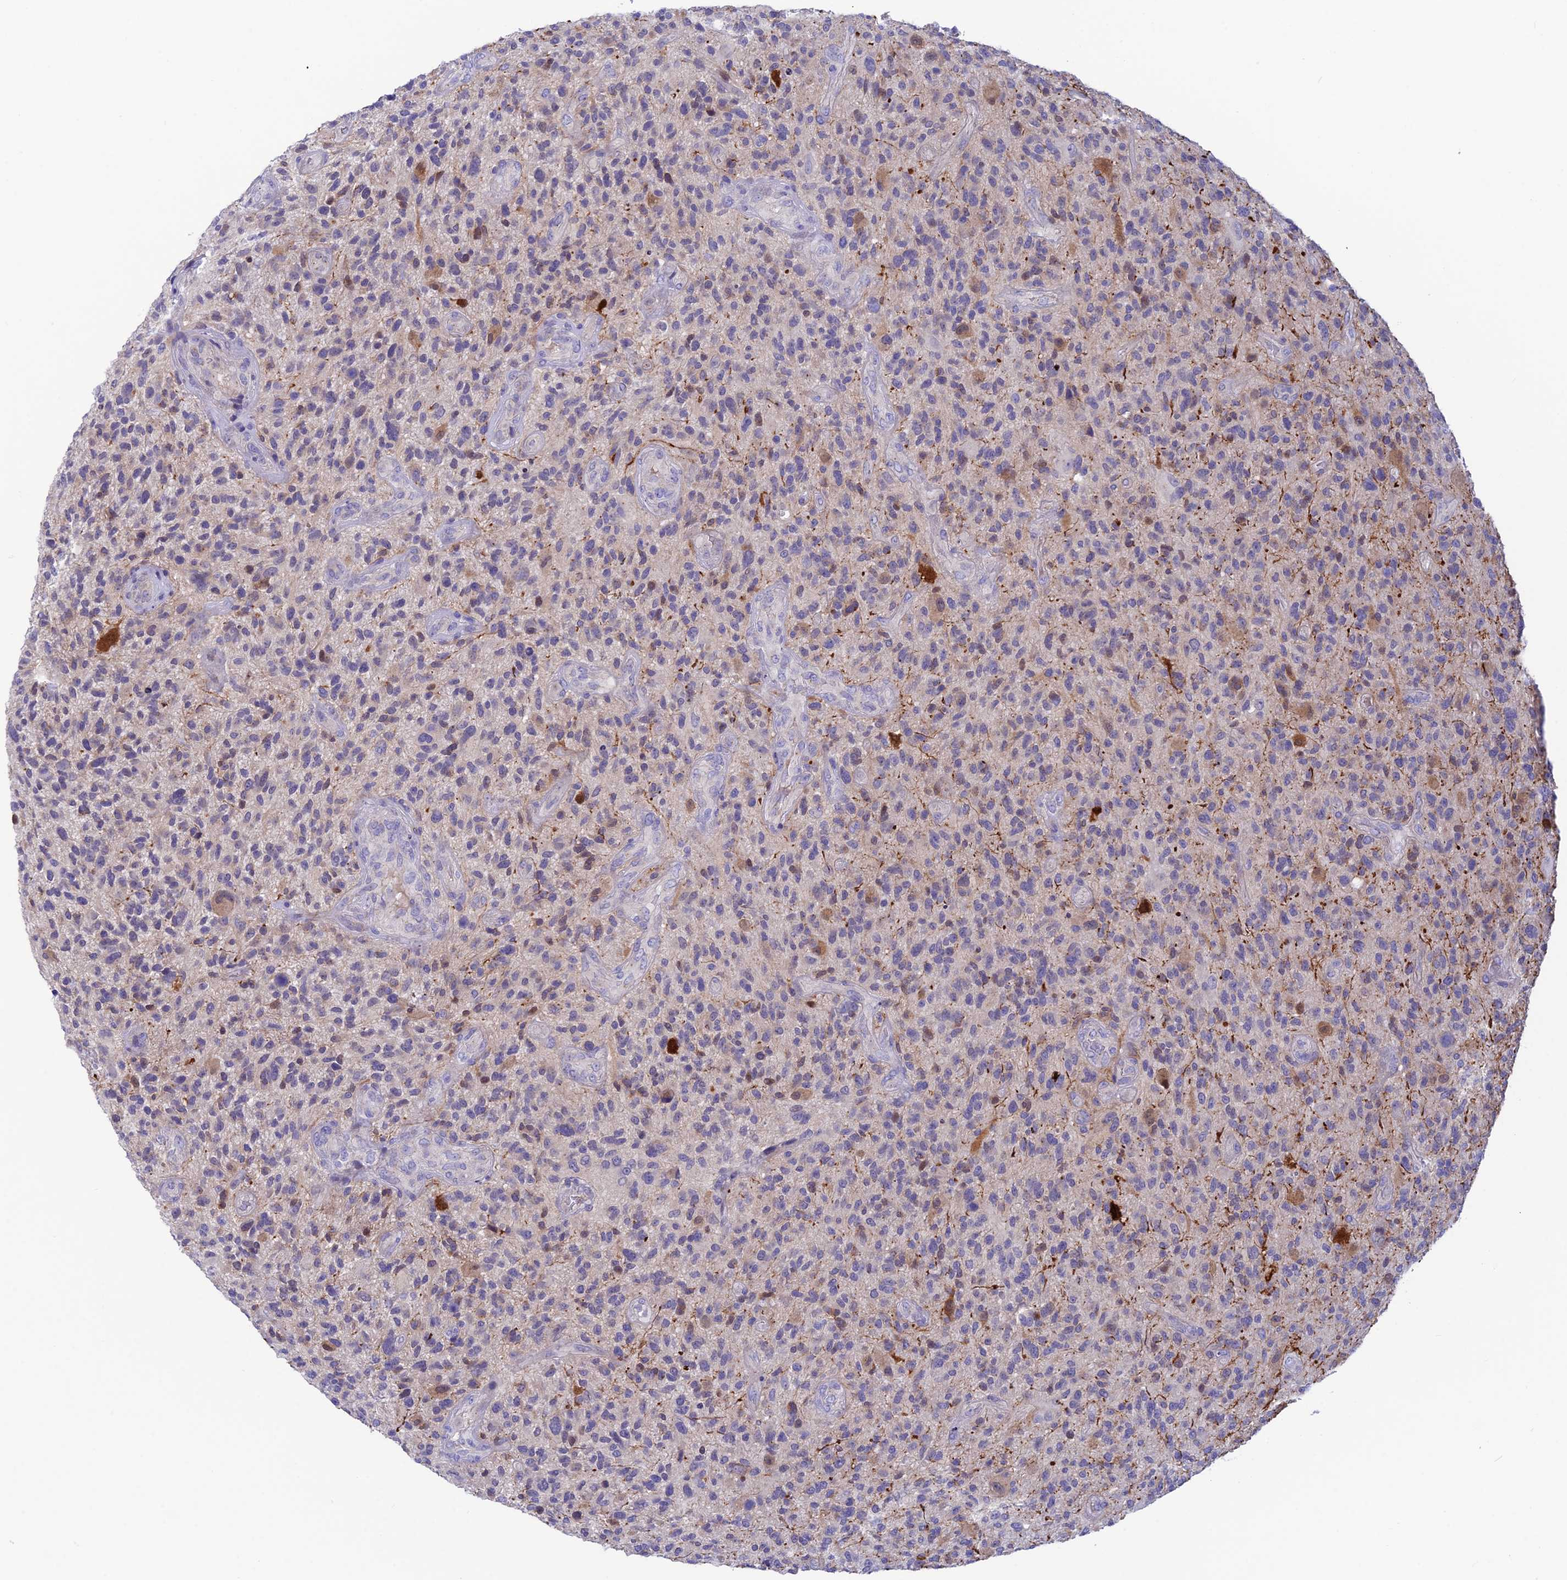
{"staining": {"intensity": "negative", "quantity": "none", "location": "none"}, "tissue": "glioma", "cell_type": "Tumor cells", "image_type": "cancer", "snomed": [{"axis": "morphology", "description": "Glioma, malignant, High grade"}, {"axis": "topography", "description": "Brain"}], "caption": "Immunohistochemical staining of high-grade glioma (malignant) shows no significant positivity in tumor cells.", "gene": "XPO7", "patient": {"sex": "male", "age": 47}}